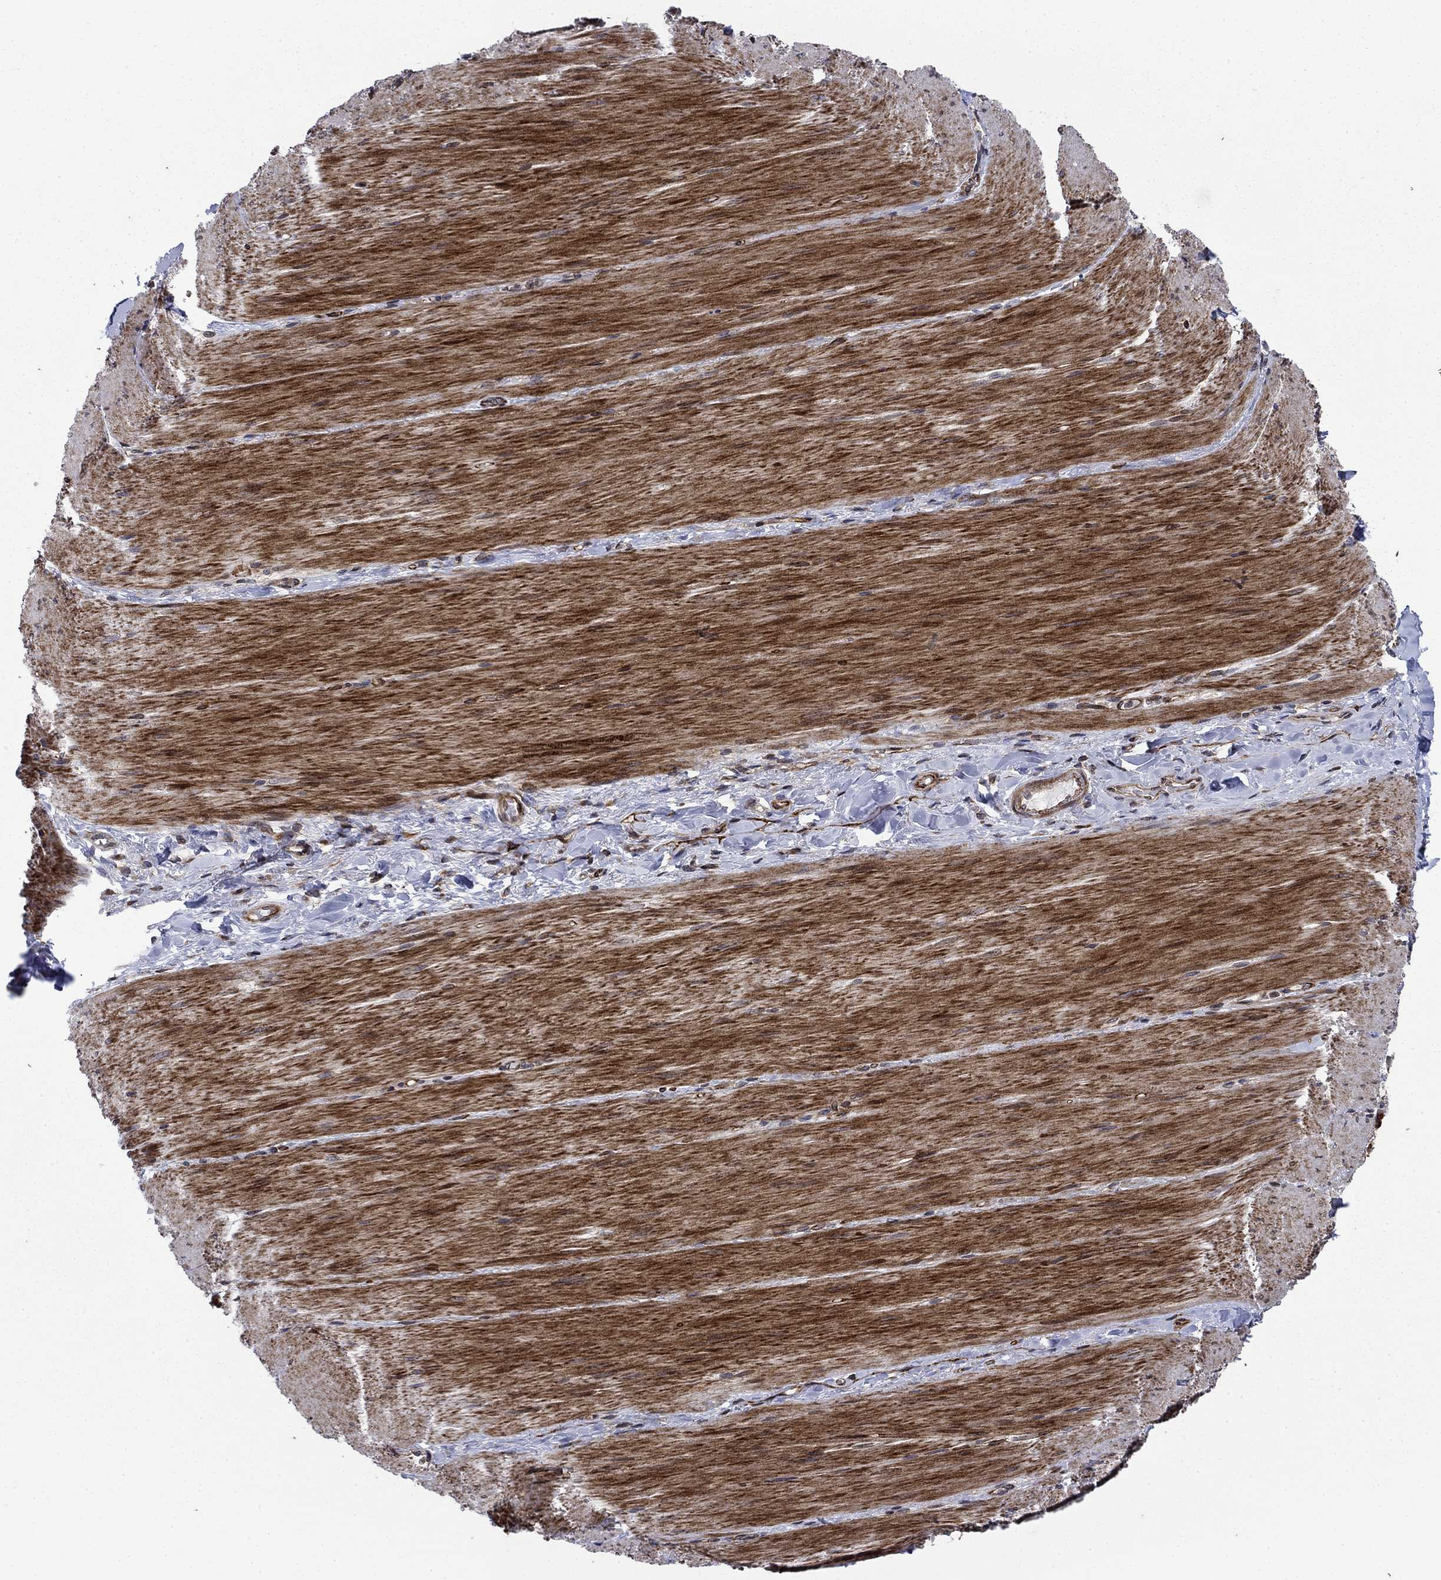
{"staining": {"intensity": "weak", "quantity": "<25%", "location": "cytoplasmic/membranous"}, "tissue": "adipose tissue", "cell_type": "Adipocytes", "image_type": "normal", "snomed": [{"axis": "morphology", "description": "Normal tissue, NOS"}, {"axis": "topography", "description": "Smooth muscle"}, {"axis": "topography", "description": "Duodenum"}, {"axis": "topography", "description": "Peripheral nerve tissue"}], "caption": "The image shows no significant positivity in adipocytes of adipose tissue. Brightfield microscopy of immunohistochemistry stained with DAB (3,3'-diaminobenzidine) (brown) and hematoxylin (blue), captured at high magnification.", "gene": "DHRS7", "patient": {"sex": "female", "age": 61}}